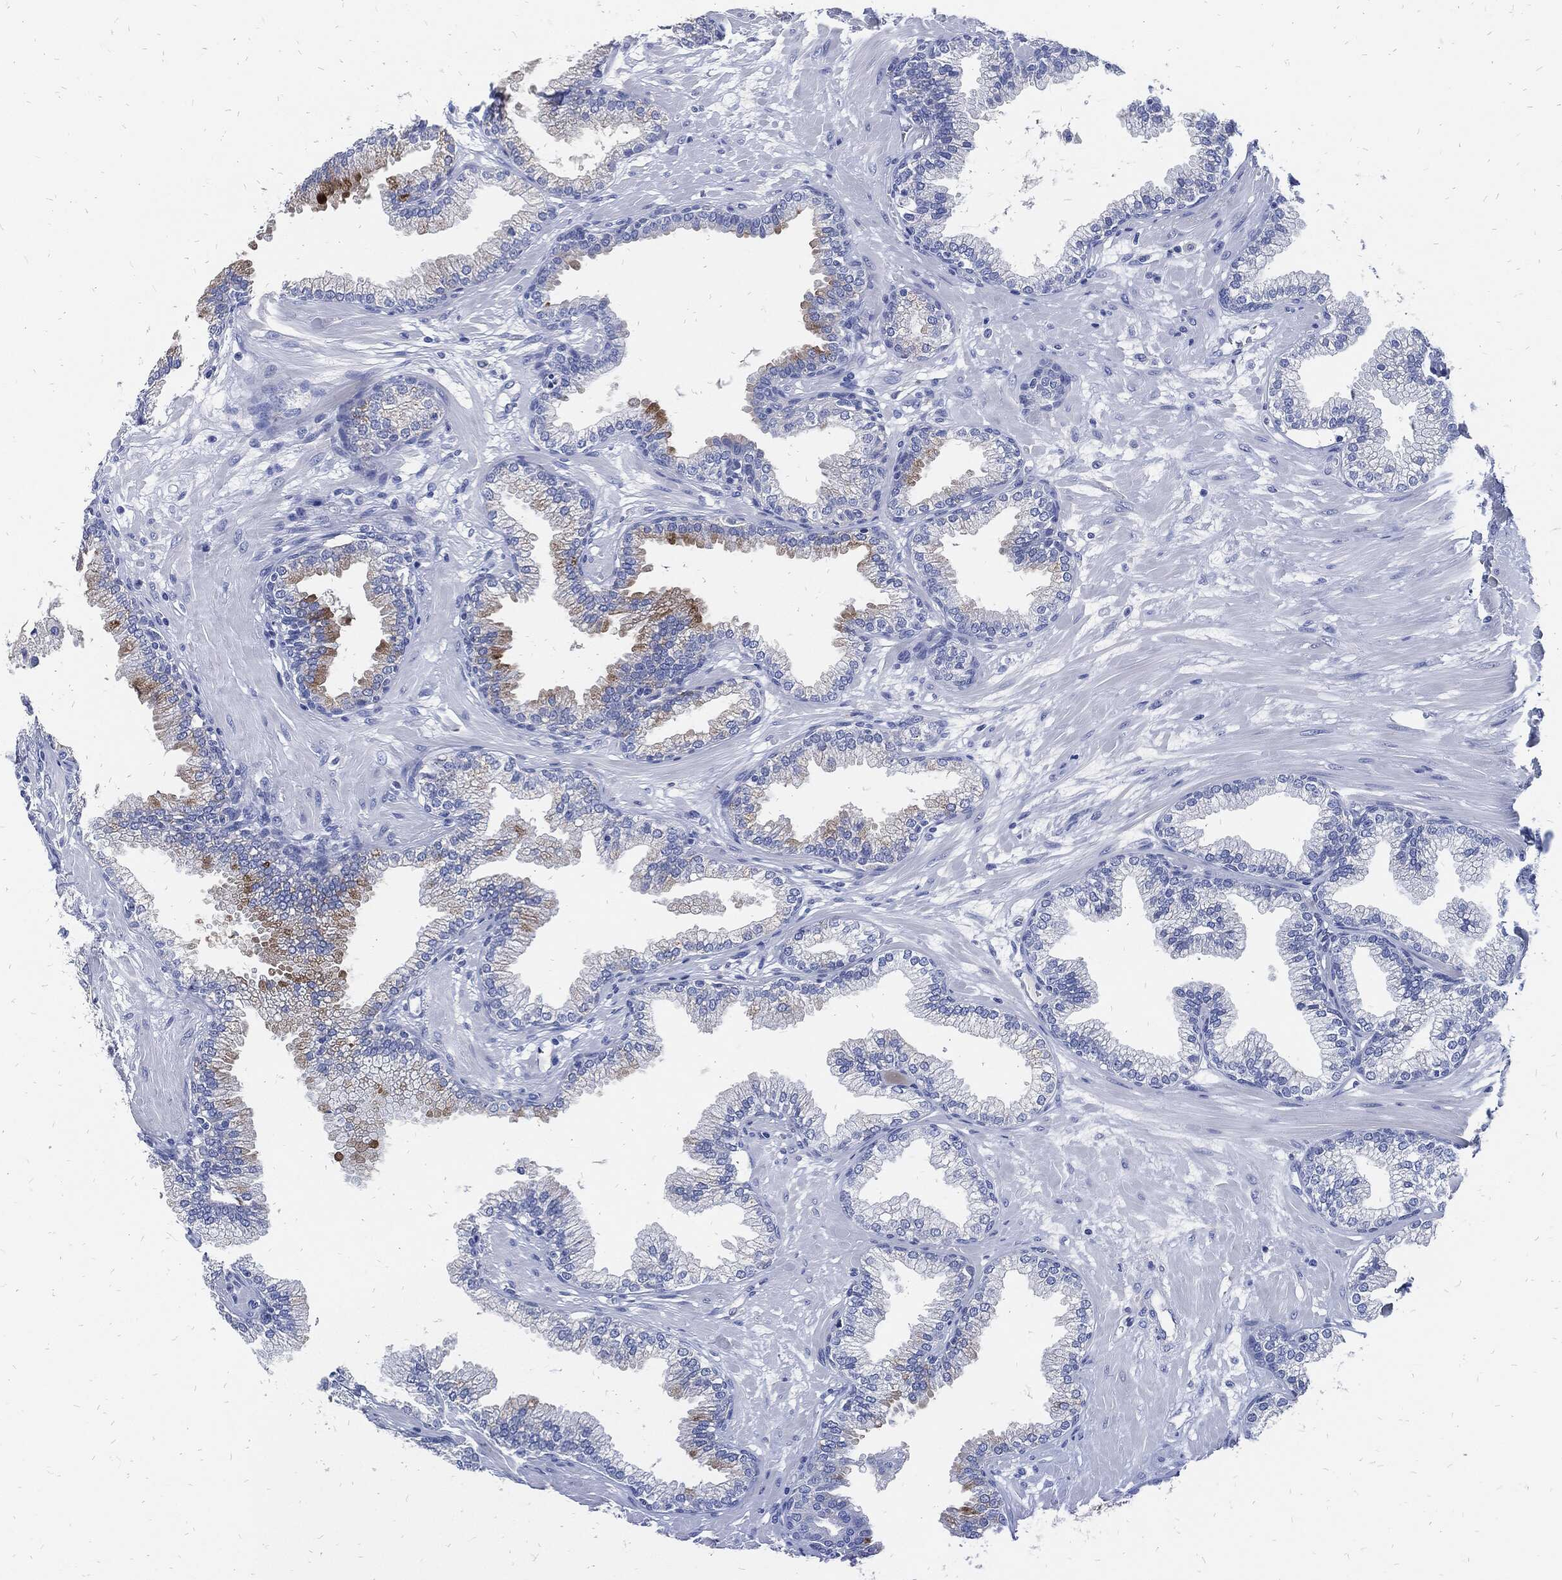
{"staining": {"intensity": "moderate", "quantity": "<25%", "location": "cytoplasmic/membranous"}, "tissue": "prostate", "cell_type": "Glandular cells", "image_type": "normal", "snomed": [{"axis": "morphology", "description": "Normal tissue, NOS"}, {"axis": "topography", "description": "Prostate"}], "caption": "Prostate stained with a protein marker reveals moderate staining in glandular cells.", "gene": "FABP4", "patient": {"sex": "male", "age": 64}}